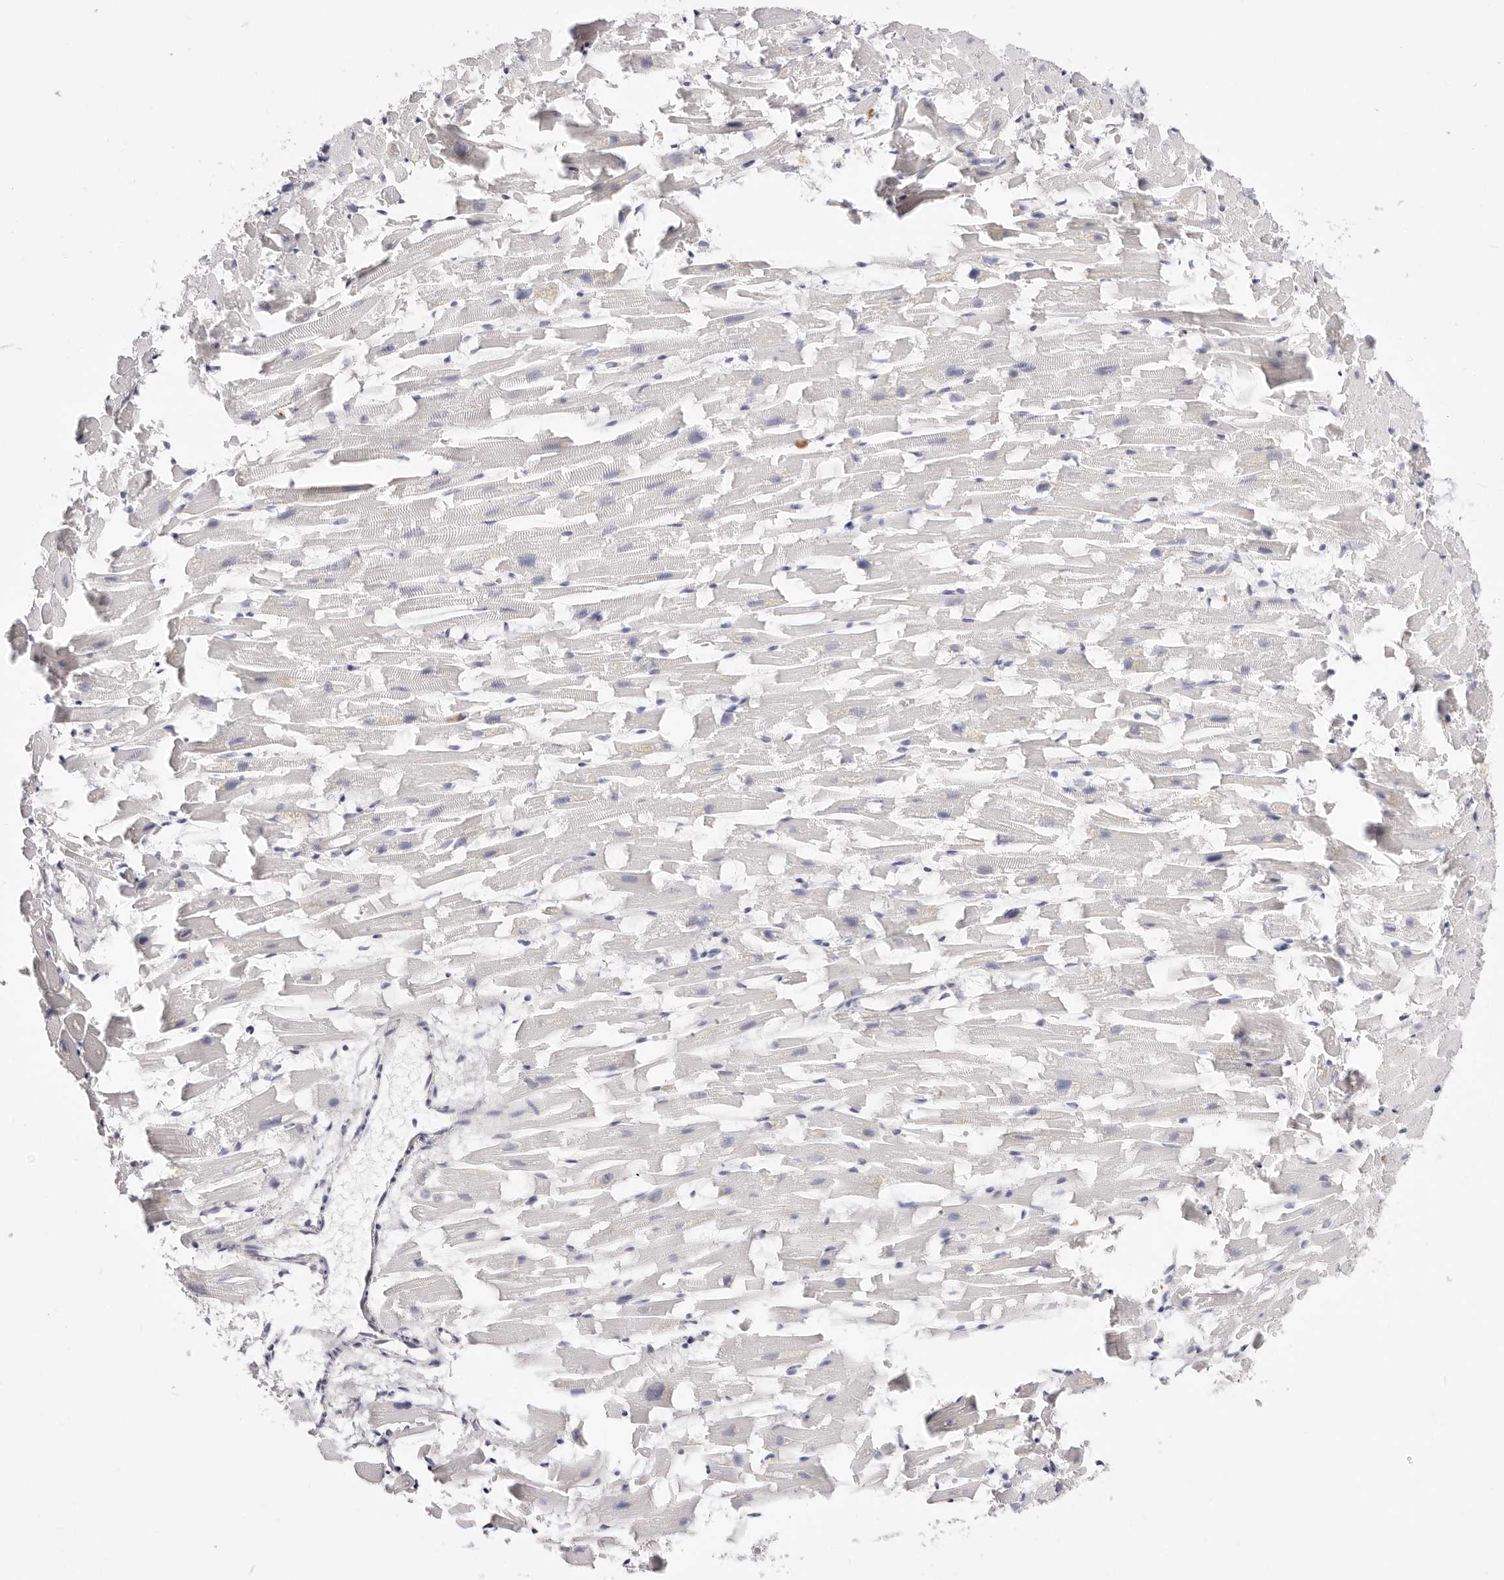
{"staining": {"intensity": "negative", "quantity": "none", "location": "none"}, "tissue": "heart muscle", "cell_type": "Cardiomyocytes", "image_type": "normal", "snomed": [{"axis": "morphology", "description": "Normal tissue, NOS"}, {"axis": "topography", "description": "Heart"}], "caption": "Cardiomyocytes show no significant protein expression in unremarkable heart muscle. (DAB (3,3'-diaminobenzidine) immunohistochemistry (IHC), high magnification).", "gene": "TKT", "patient": {"sex": "female", "age": 64}}